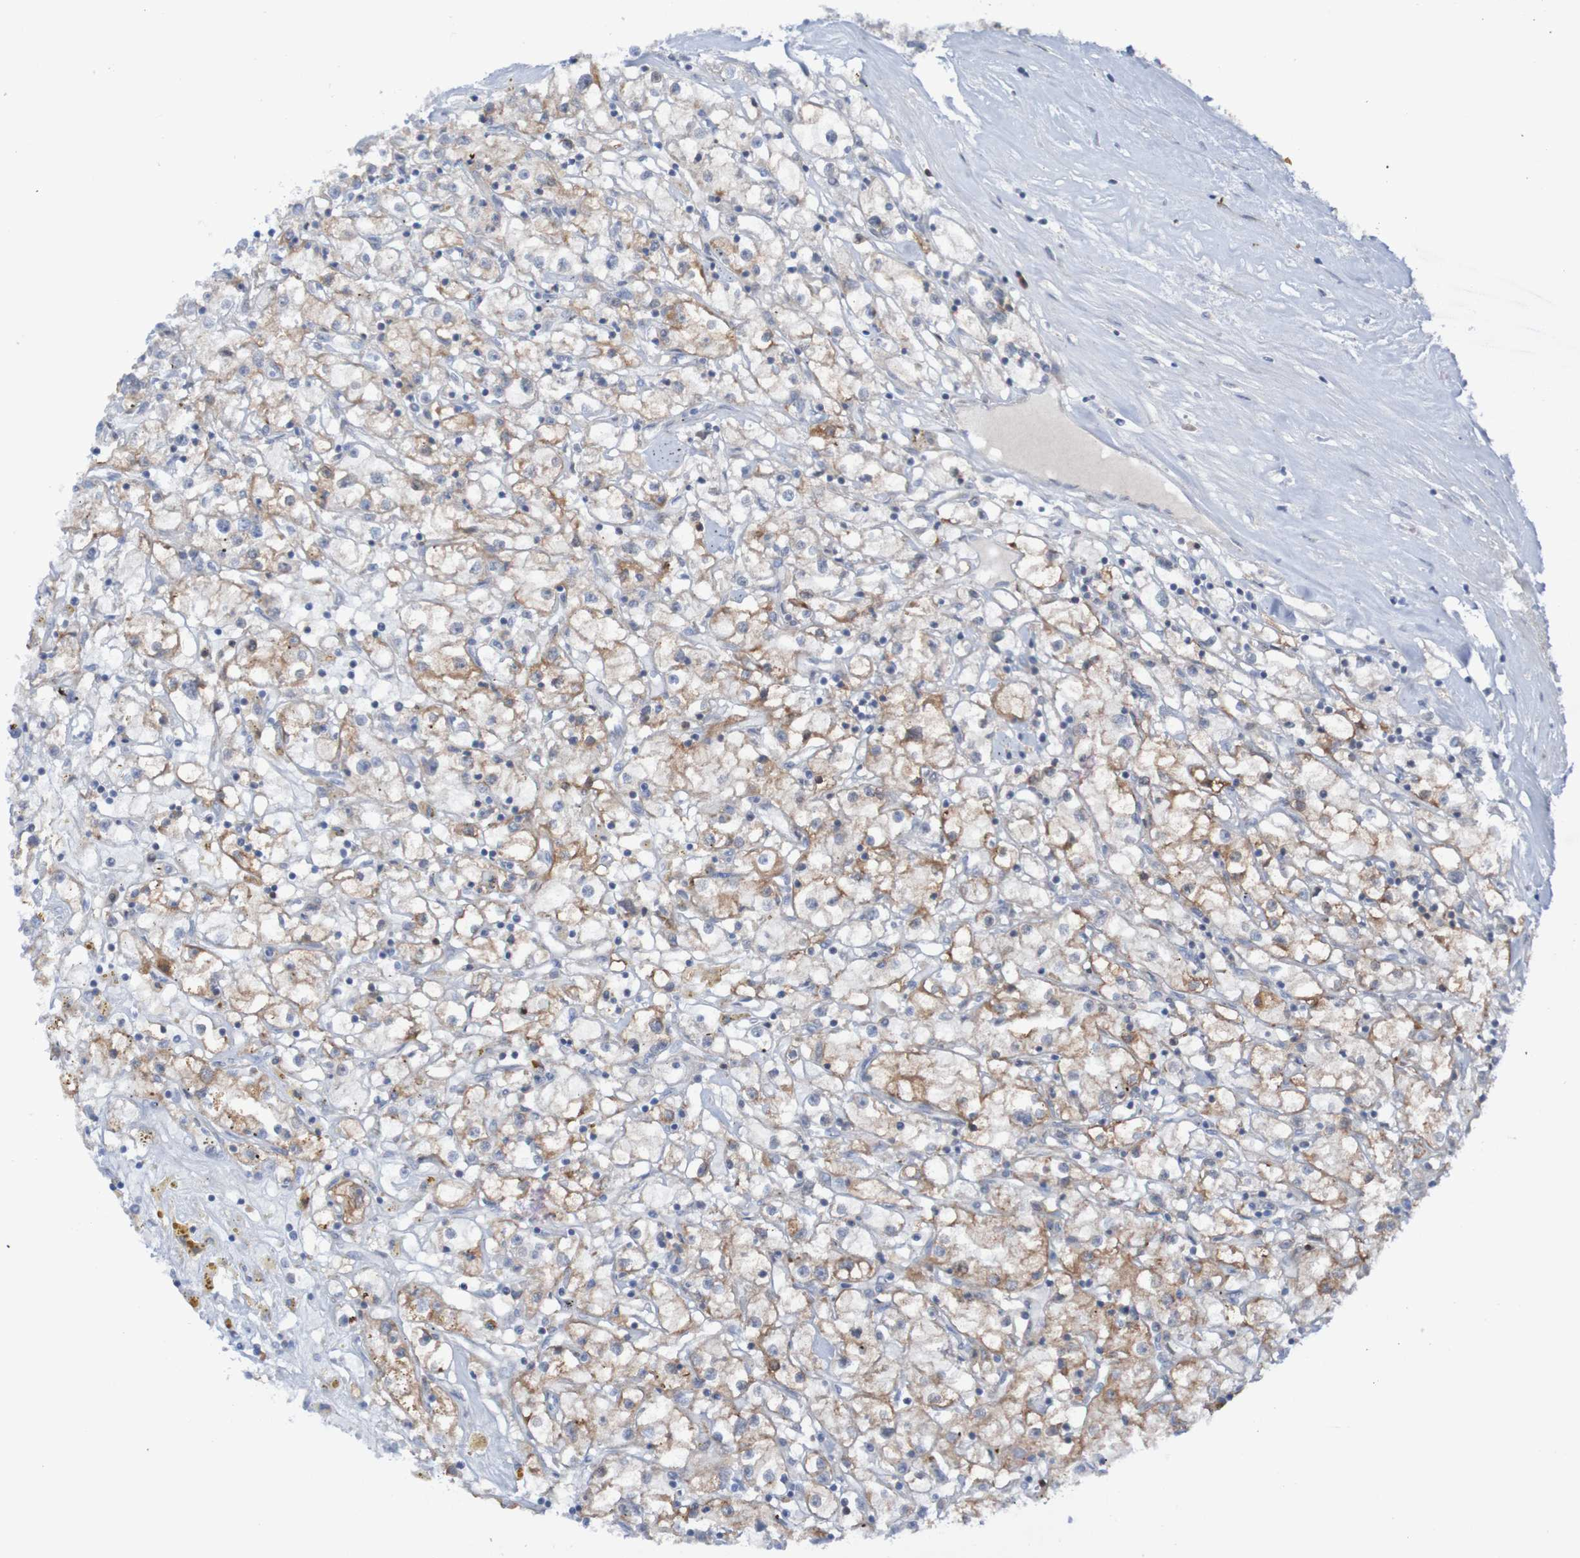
{"staining": {"intensity": "moderate", "quantity": ">75%", "location": "cytoplasmic/membranous"}, "tissue": "renal cancer", "cell_type": "Tumor cells", "image_type": "cancer", "snomed": [{"axis": "morphology", "description": "Adenocarcinoma, NOS"}, {"axis": "topography", "description": "Kidney"}], "caption": "There is medium levels of moderate cytoplasmic/membranous staining in tumor cells of renal cancer (adenocarcinoma), as demonstrated by immunohistochemical staining (brown color).", "gene": "ANGPT4", "patient": {"sex": "male", "age": 56}}